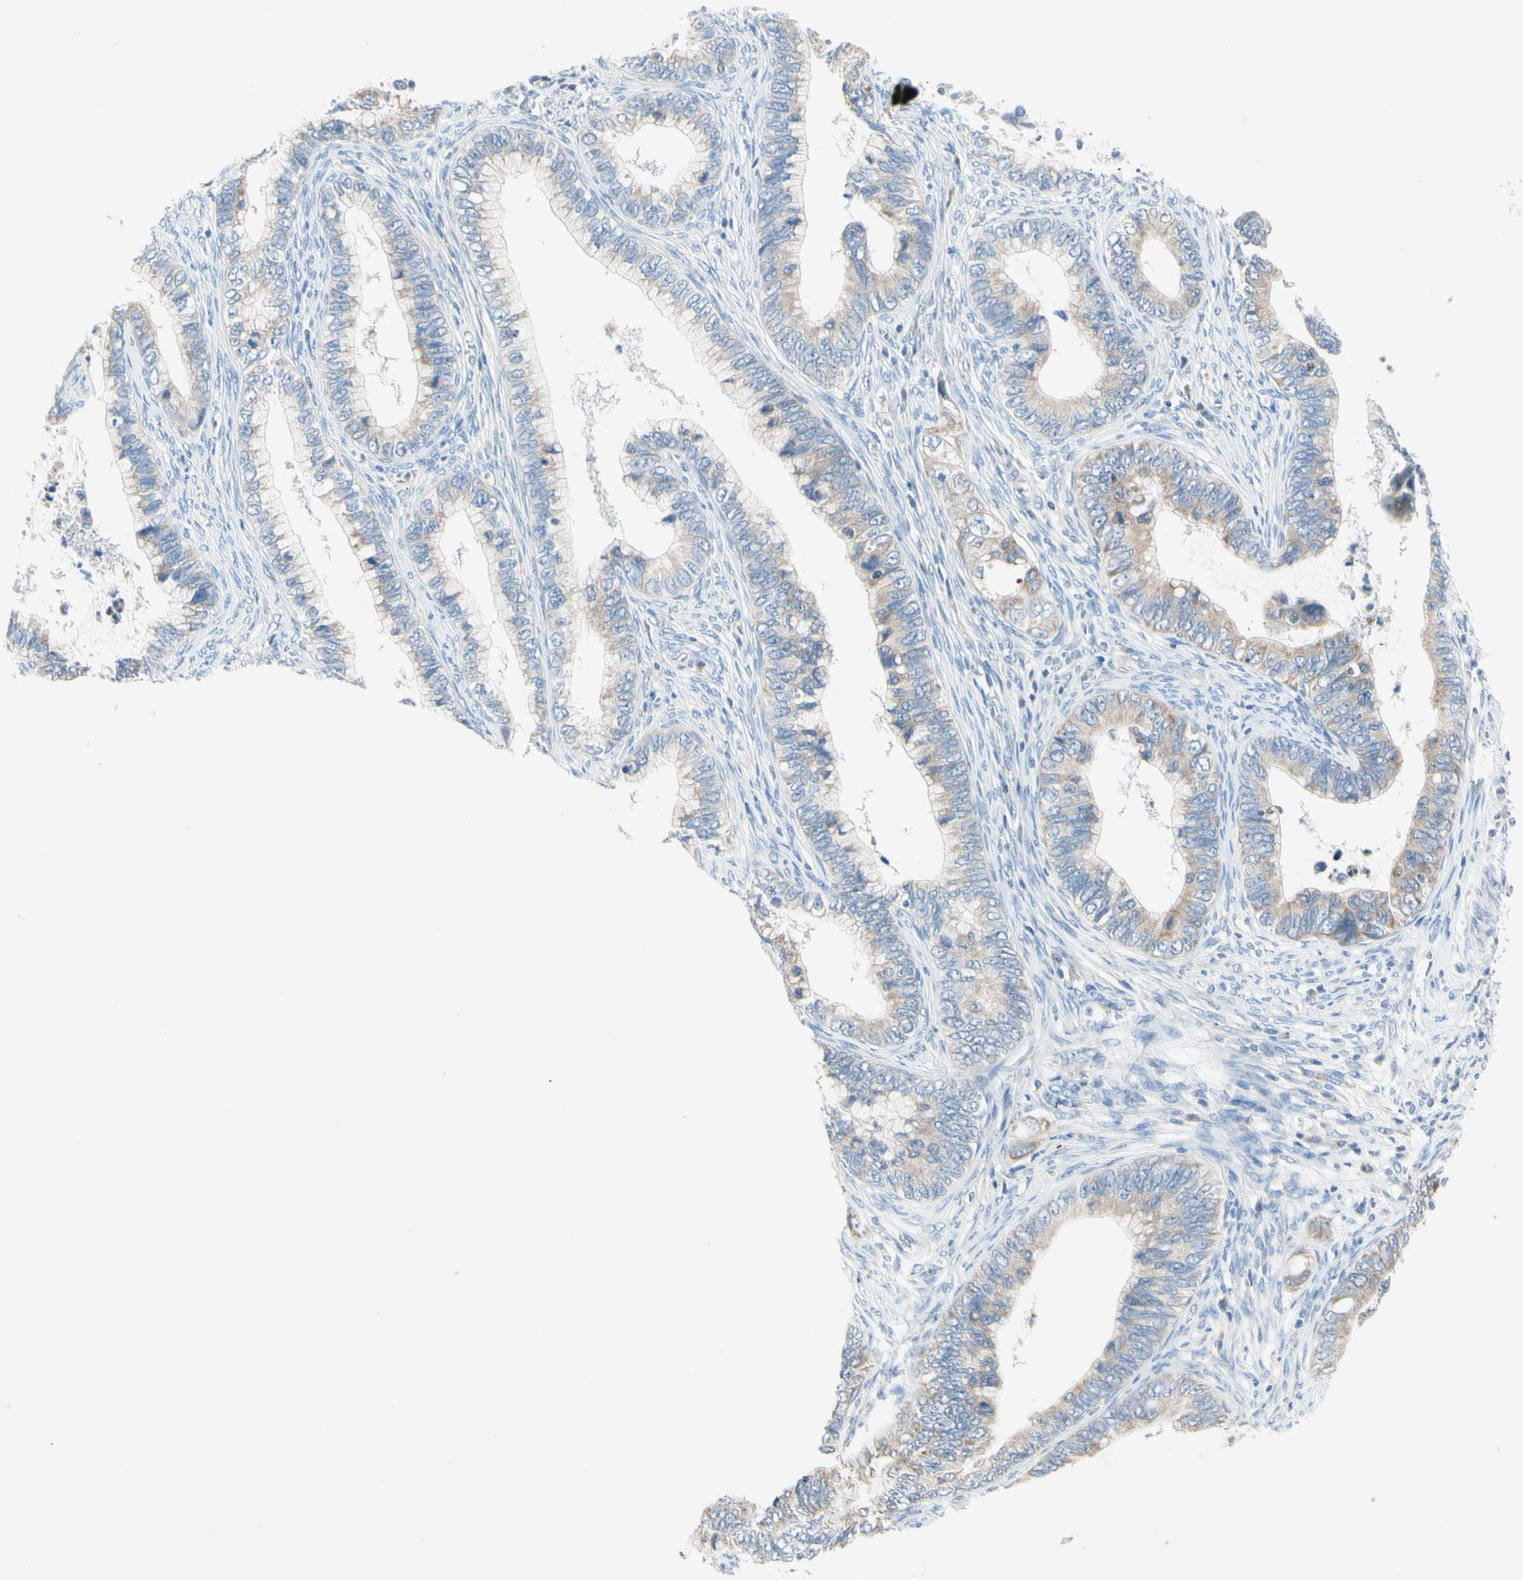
{"staining": {"intensity": "weak", "quantity": ">75%", "location": "cytoplasmic/membranous"}, "tissue": "cervical cancer", "cell_type": "Tumor cells", "image_type": "cancer", "snomed": [{"axis": "morphology", "description": "Adenocarcinoma, NOS"}, {"axis": "topography", "description": "Cervix"}], "caption": "A photomicrograph showing weak cytoplasmic/membranous staining in approximately >75% of tumor cells in cervical adenocarcinoma, as visualized by brown immunohistochemical staining.", "gene": "MFF", "patient": {"sex": "female", "age": 44}}